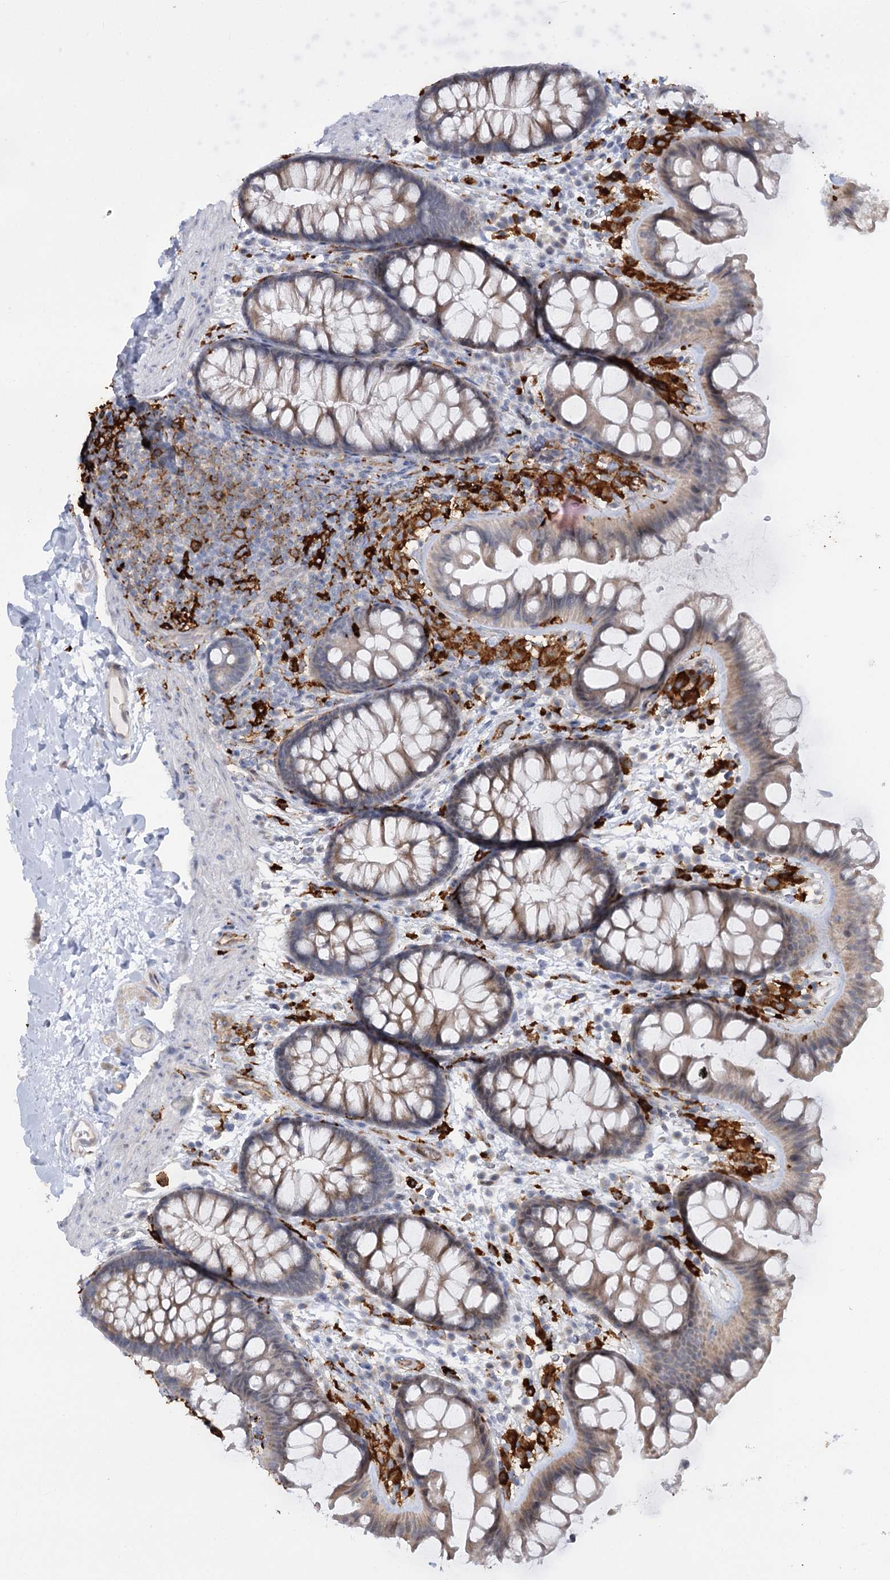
{"staining": {"intensity": "negative", "quantity": "none", "location": "none"}, "tissue": "colon", "cell_type": "Endothelial cells", "image_type": "normal", "snomed": [{"axis": "morphology", "description": "Normal tissue, NOS"}, {"axis": "topography", "description": "Colon"}], "caption": "The image reveals no significant expression in endothelial cells of colon. The staining was performed using DAB to visualize the protein expression in brown, while the nuclei were stained in blue with hematoxylin (Magnification: 20x).", "gene": "PIWIL4", "patient": {"sex": "female", "age": 62}}